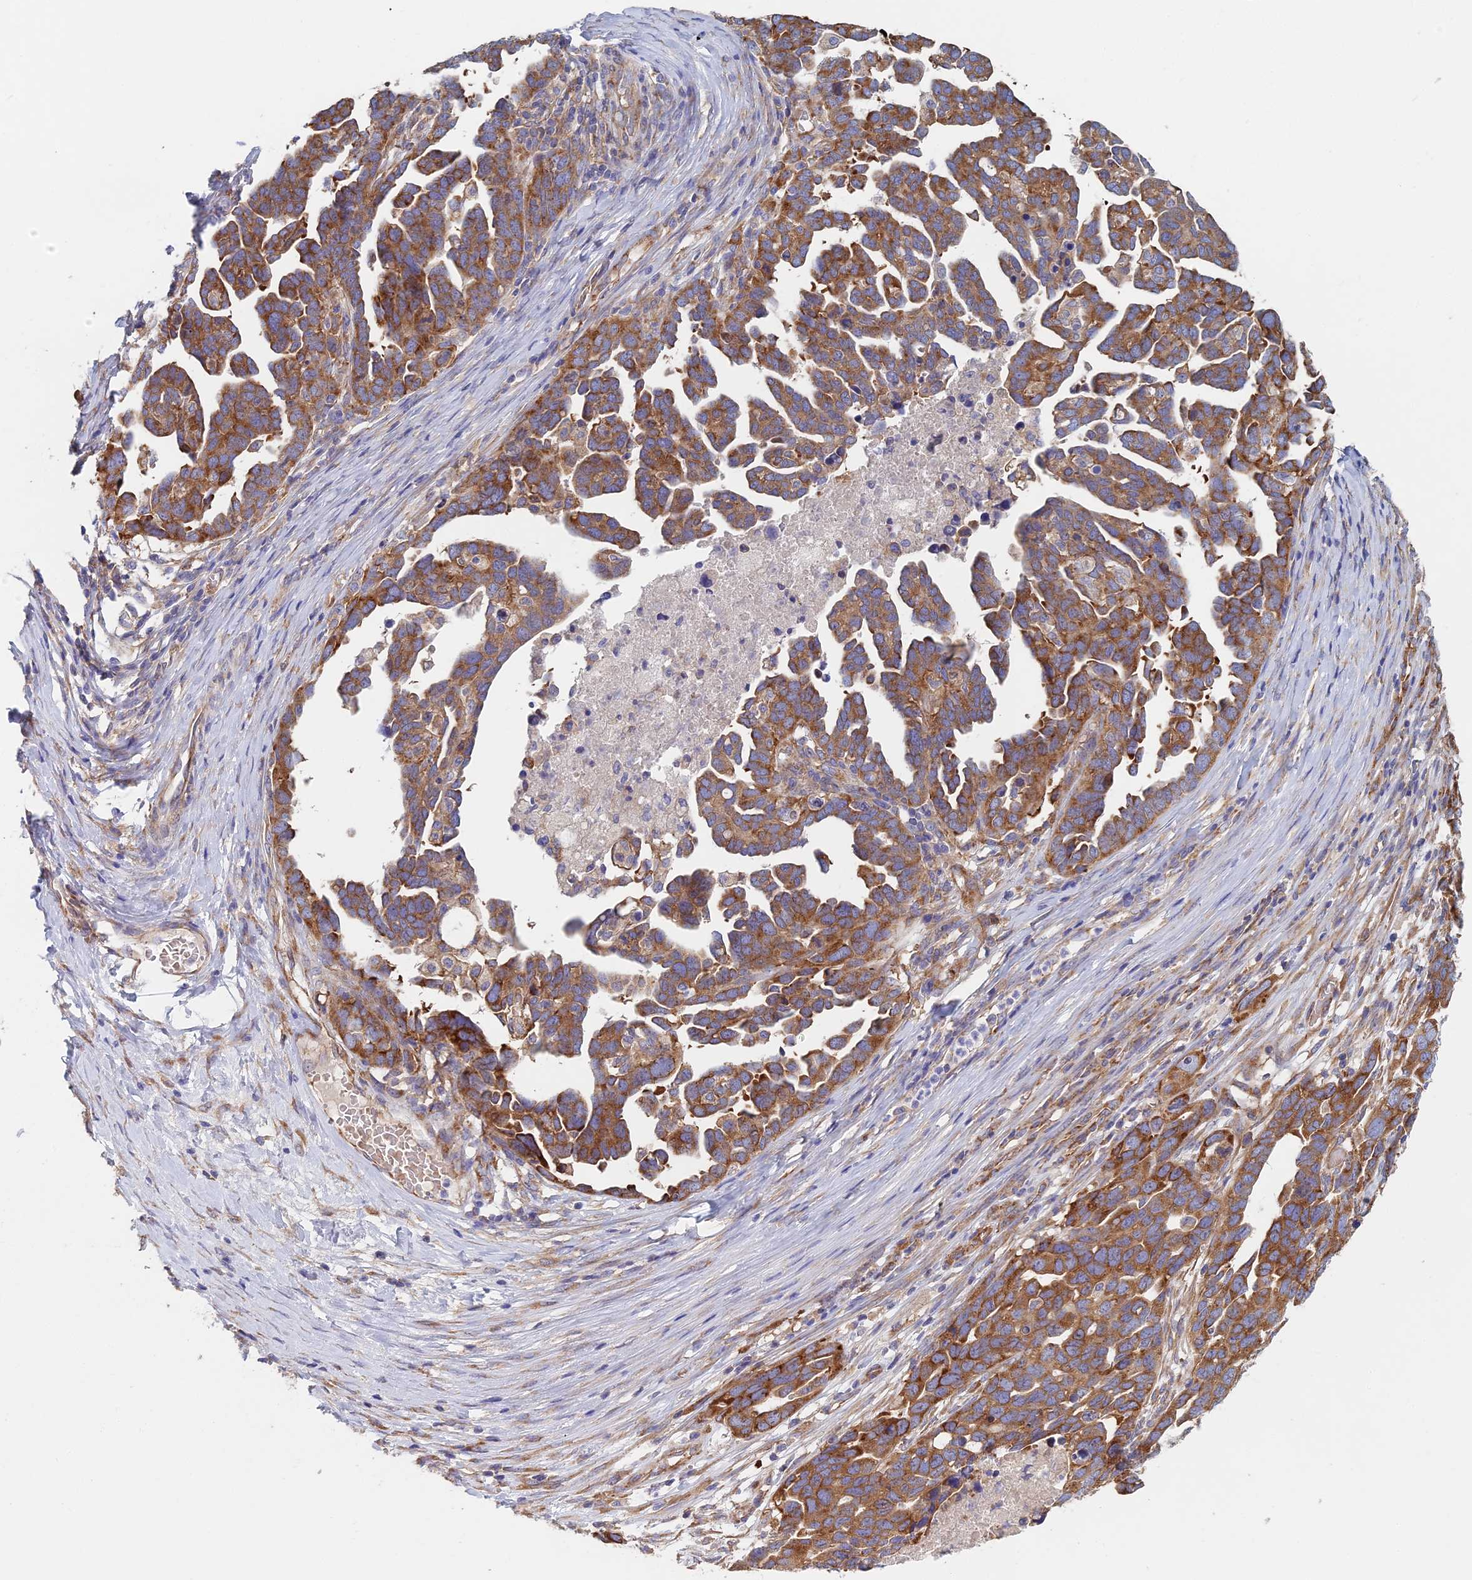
{"staining": {"intensity": "moderate", "quantity": ">75%", "location": "cytoplasmic/membranous"}, "tissue": "ovarian cancer", "cell_type": "Tumor cells", "image_type": "cancer", "snomed": [{"axis": "morphology", "description": "Cystadenocarcinoma, serous, NOS"}, {"axis": "topography", "description": "Ovary"}], "caption": "Protein staining demonstrates moderate cytoplasmic/membranous positivity in about >75% of tumor cells in ovarian serous cystadenocarcinoma. (DAB IHC, brown staining for protein, blue staining for nuclei).", "gene": "ELOF1", "patient": {"sex": "female", "age": 54}}